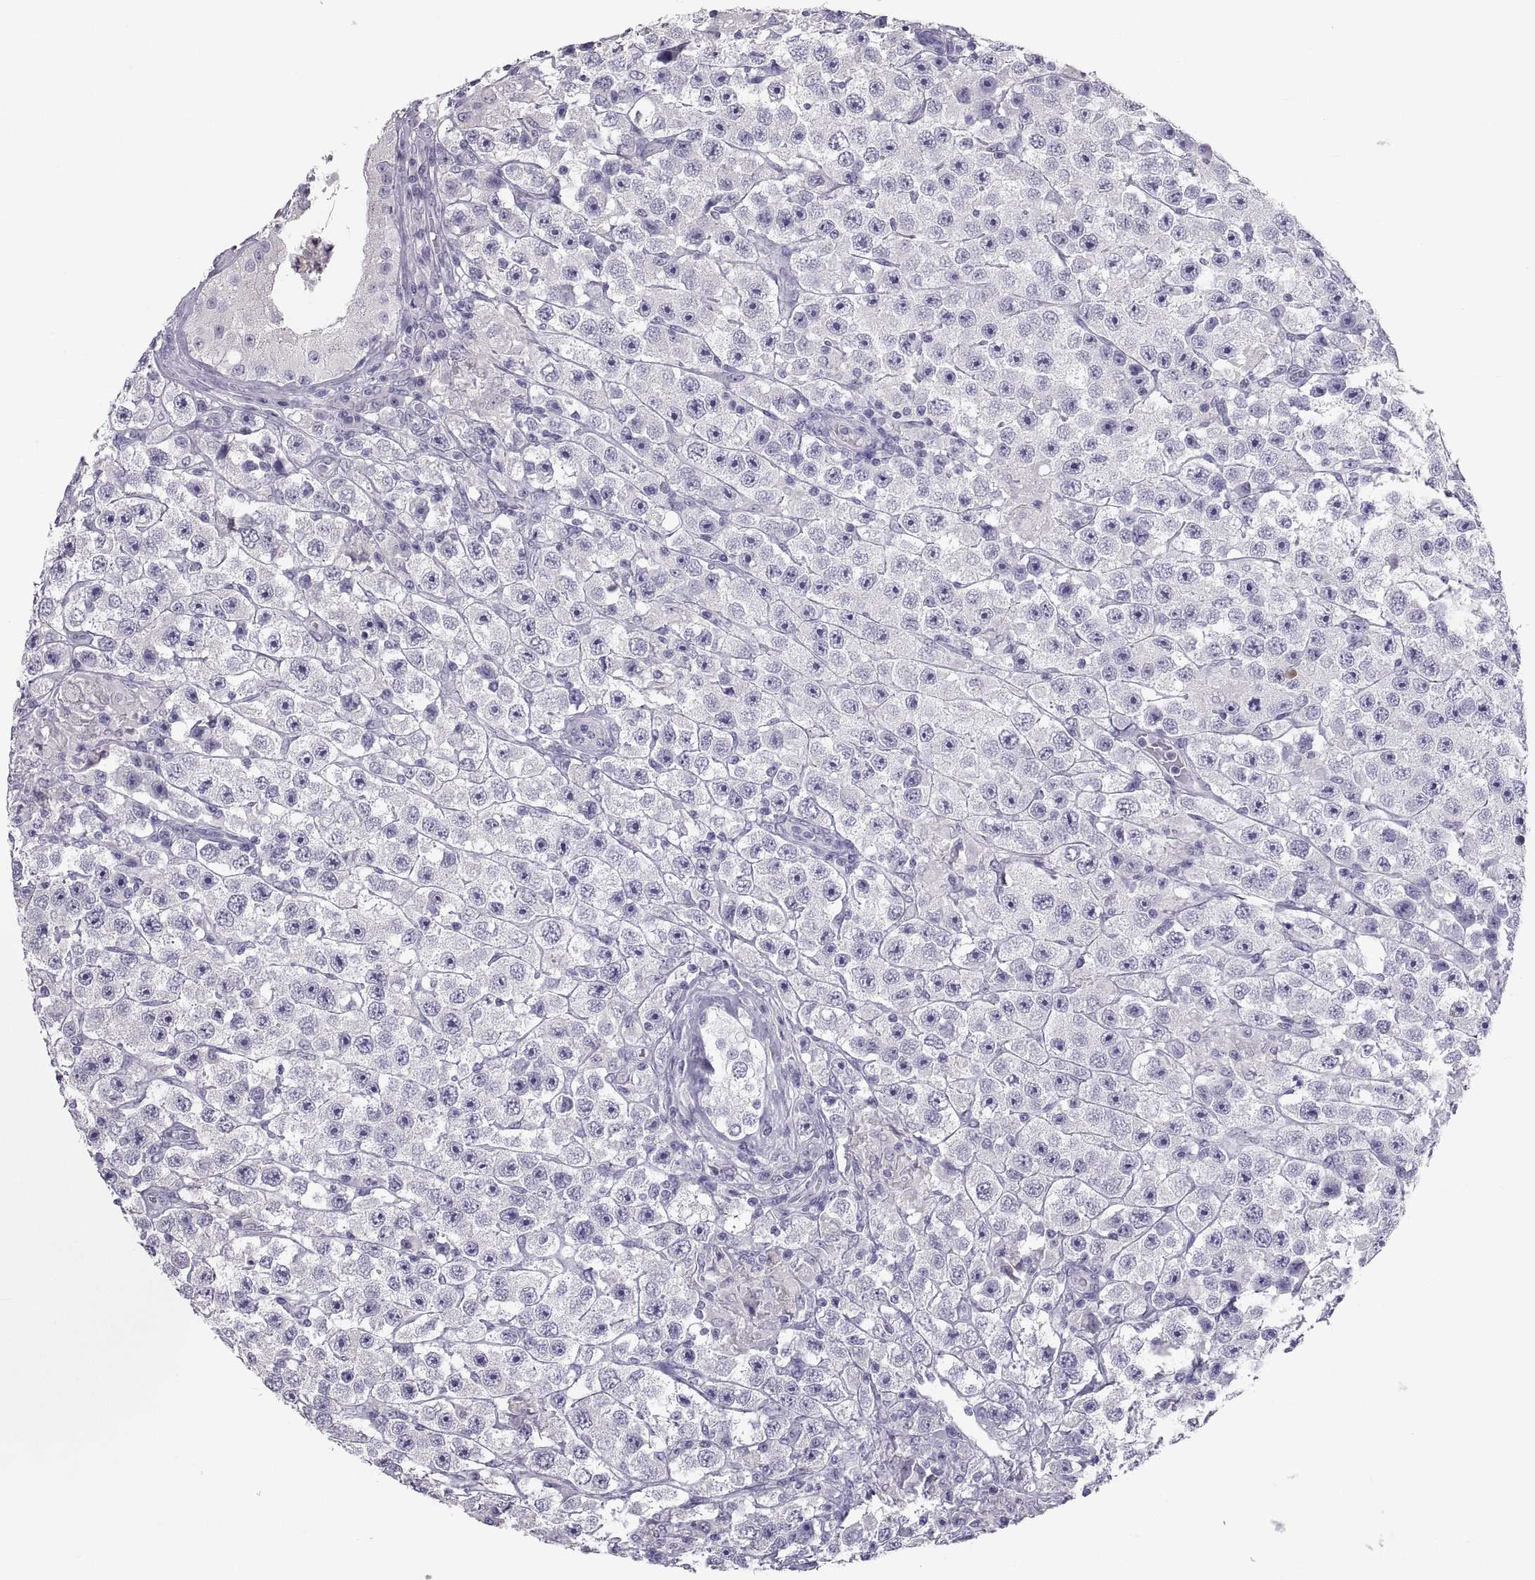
{"staining": {"intensity": "negative", "quantity": "none", "location": "none"}, "tissue": "testis cancer", "cell_type": "Tumor cells", "image_type": "cancer", "snomed": [{"axis": "morphology", "description": "Seminoma, NOS"}, {"axis": "topography", "description": "Testis"}], "caption": "Human testis cancer stained for a protein using IHC reveals no positivity in tumor cells.", "gene": "IGSF1", "patient": {"sex": "male", "age": 45}}